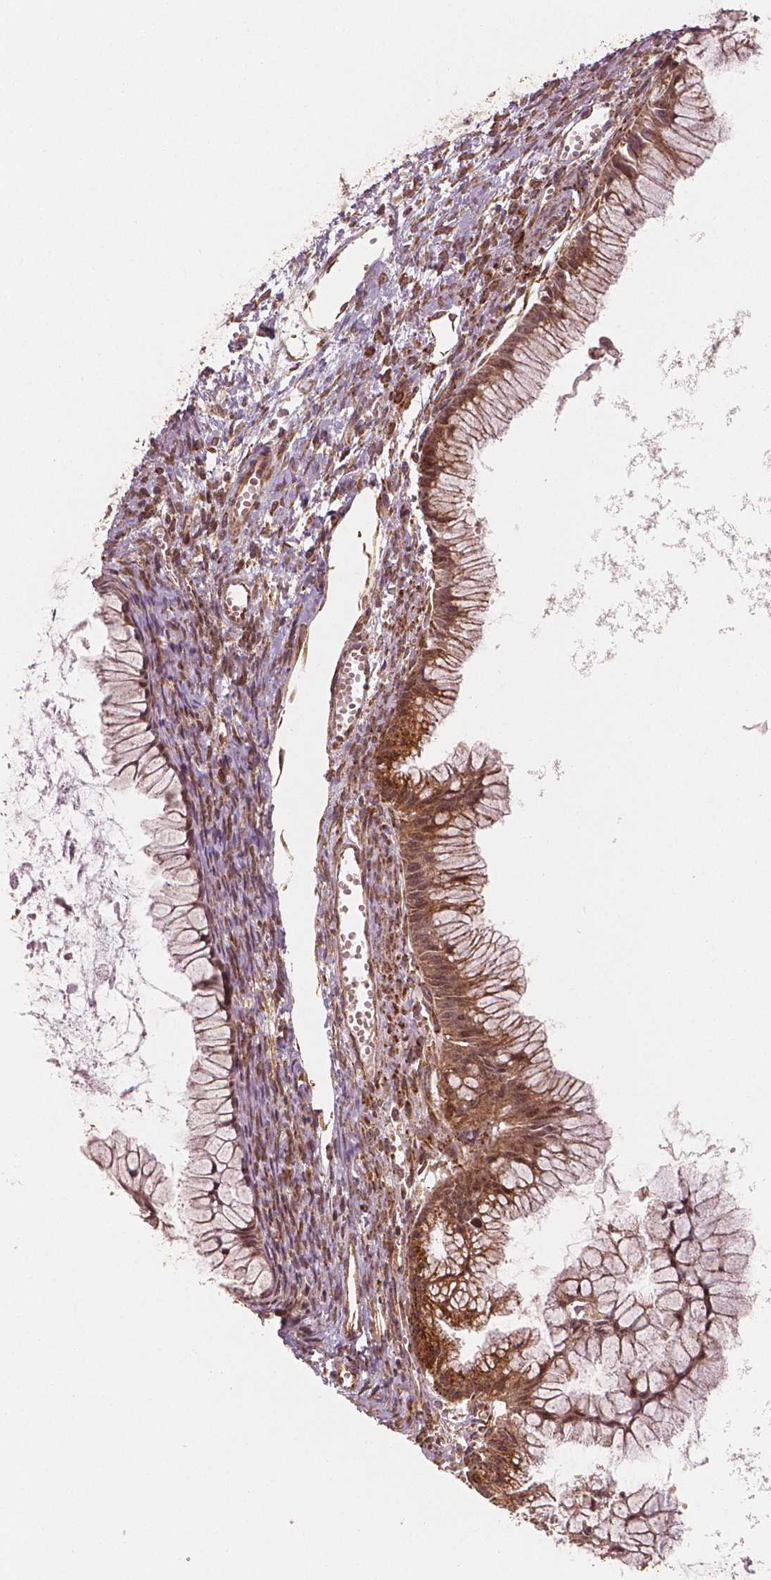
{"staining": {"intensity": "strong", "quantity": ">75%", "location": "cytoplasmic/membranous"}, "tissue": "ovarian cancer", "cell_type": "Tumor cells", "image_type": "cancer", "snomed": [{"axis": "morphology", "description": "Cystadenocarcinoma, mucinous, NOS"}, {"axis": "topography", "description": "Ovary"}], "caption": "The micrograph reveals staining of mucinous cystadenocarcinoma (ovarian), revealing strong cytoplasmic/membranous protein staining (brown color) within tumor cells.", "gene": "PGAM5", "patient": {"sex": "female", "age": 41}}